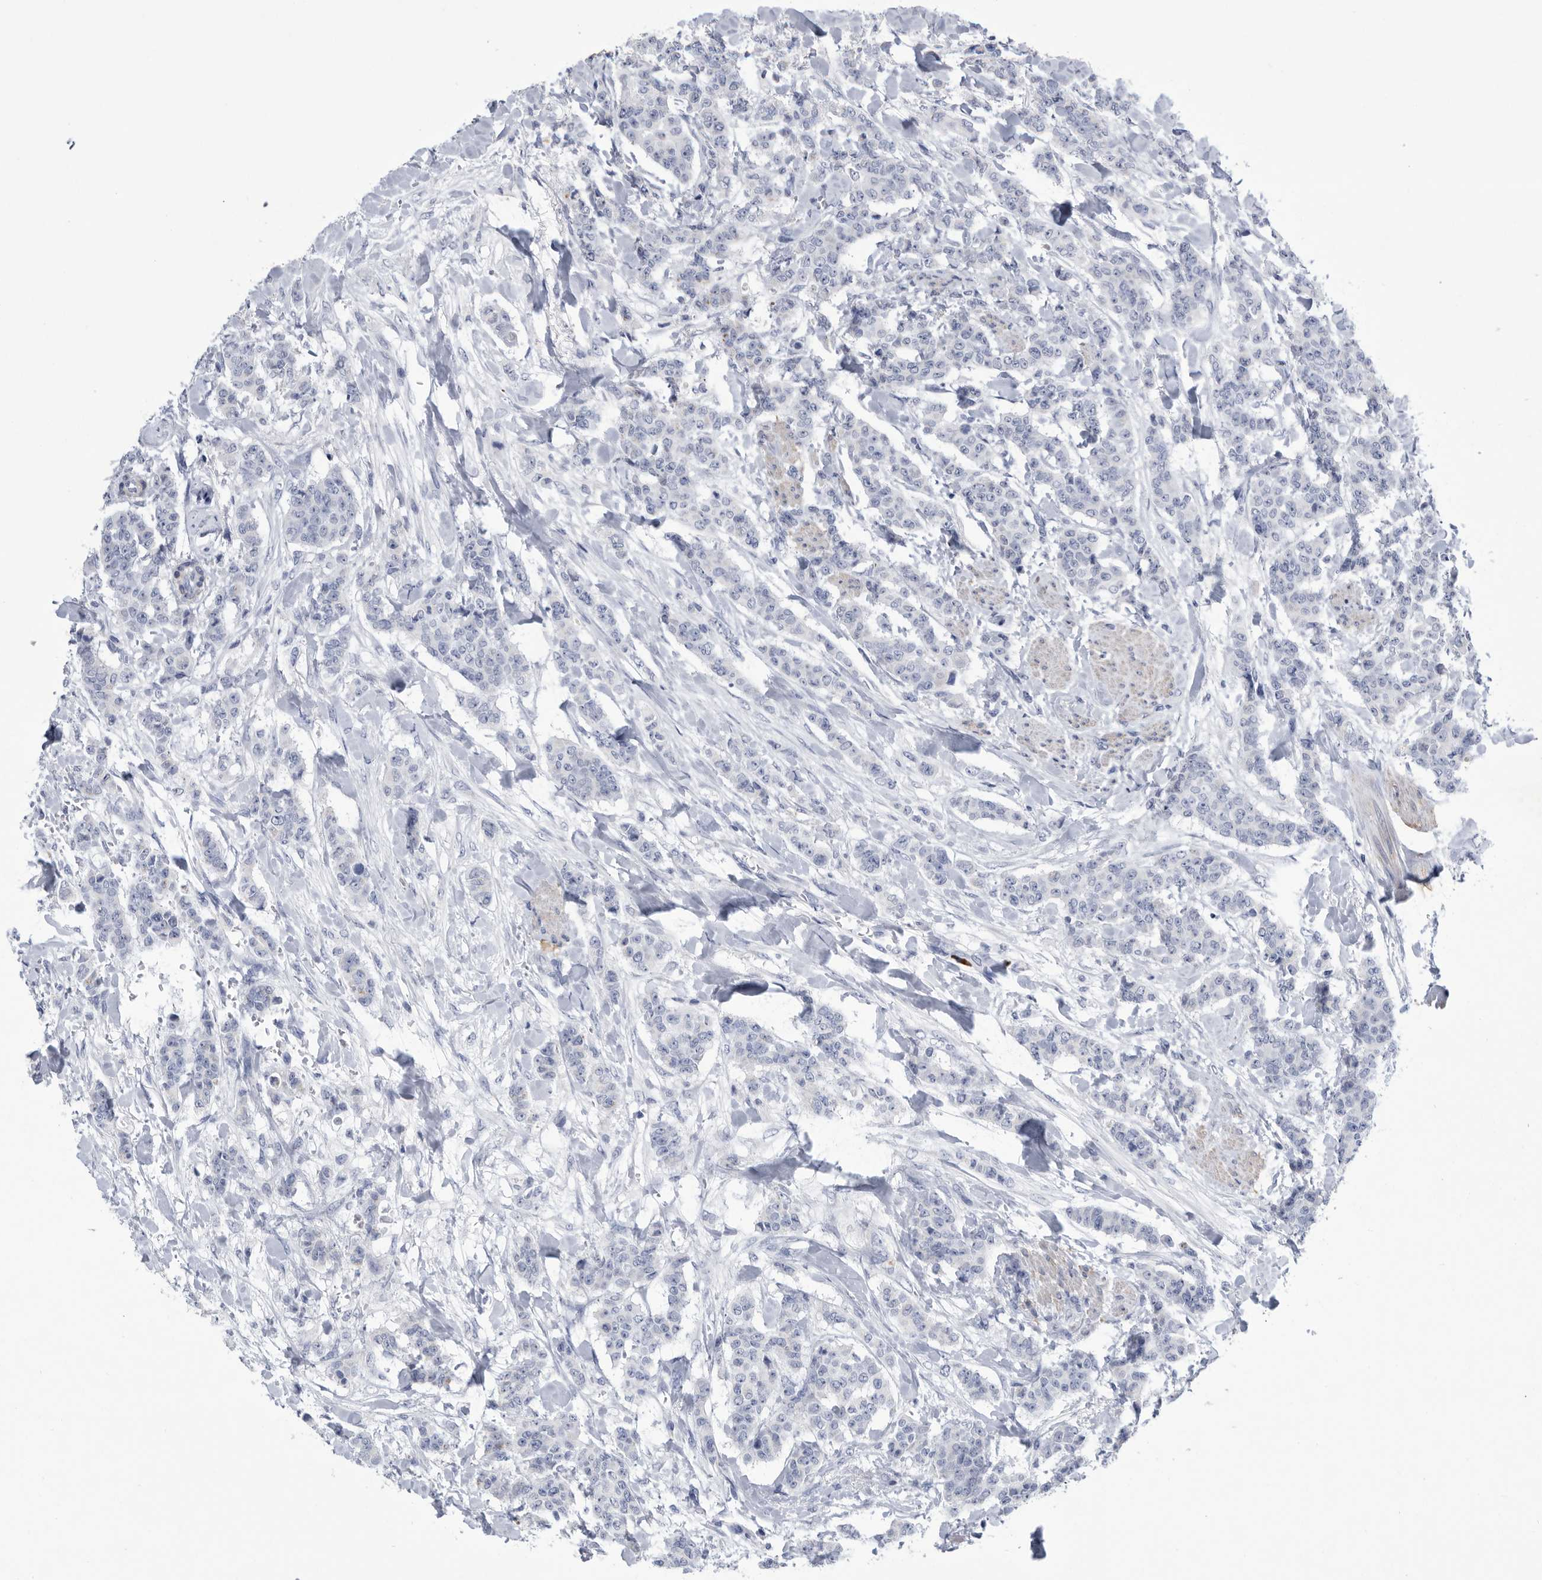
{"staining": {"intensity": "negative", "quantity": "none", "location": "none"}, "tissue": "breast cancer", "cell_type": "Tumor cells", "image_type": "cancer", "snomed": [{"axis": "morphology", "description": "Duct carcinoma"}, {"axis": "topography", "description": "Breast"}], "caption": "This is an immunohistochemistry (IHC) image of breast cancer (intraductal carcinoma). There is no expression in tumor cells.", "gene": "BTBD6", "patient": {"sex": "female", "age": 40}}